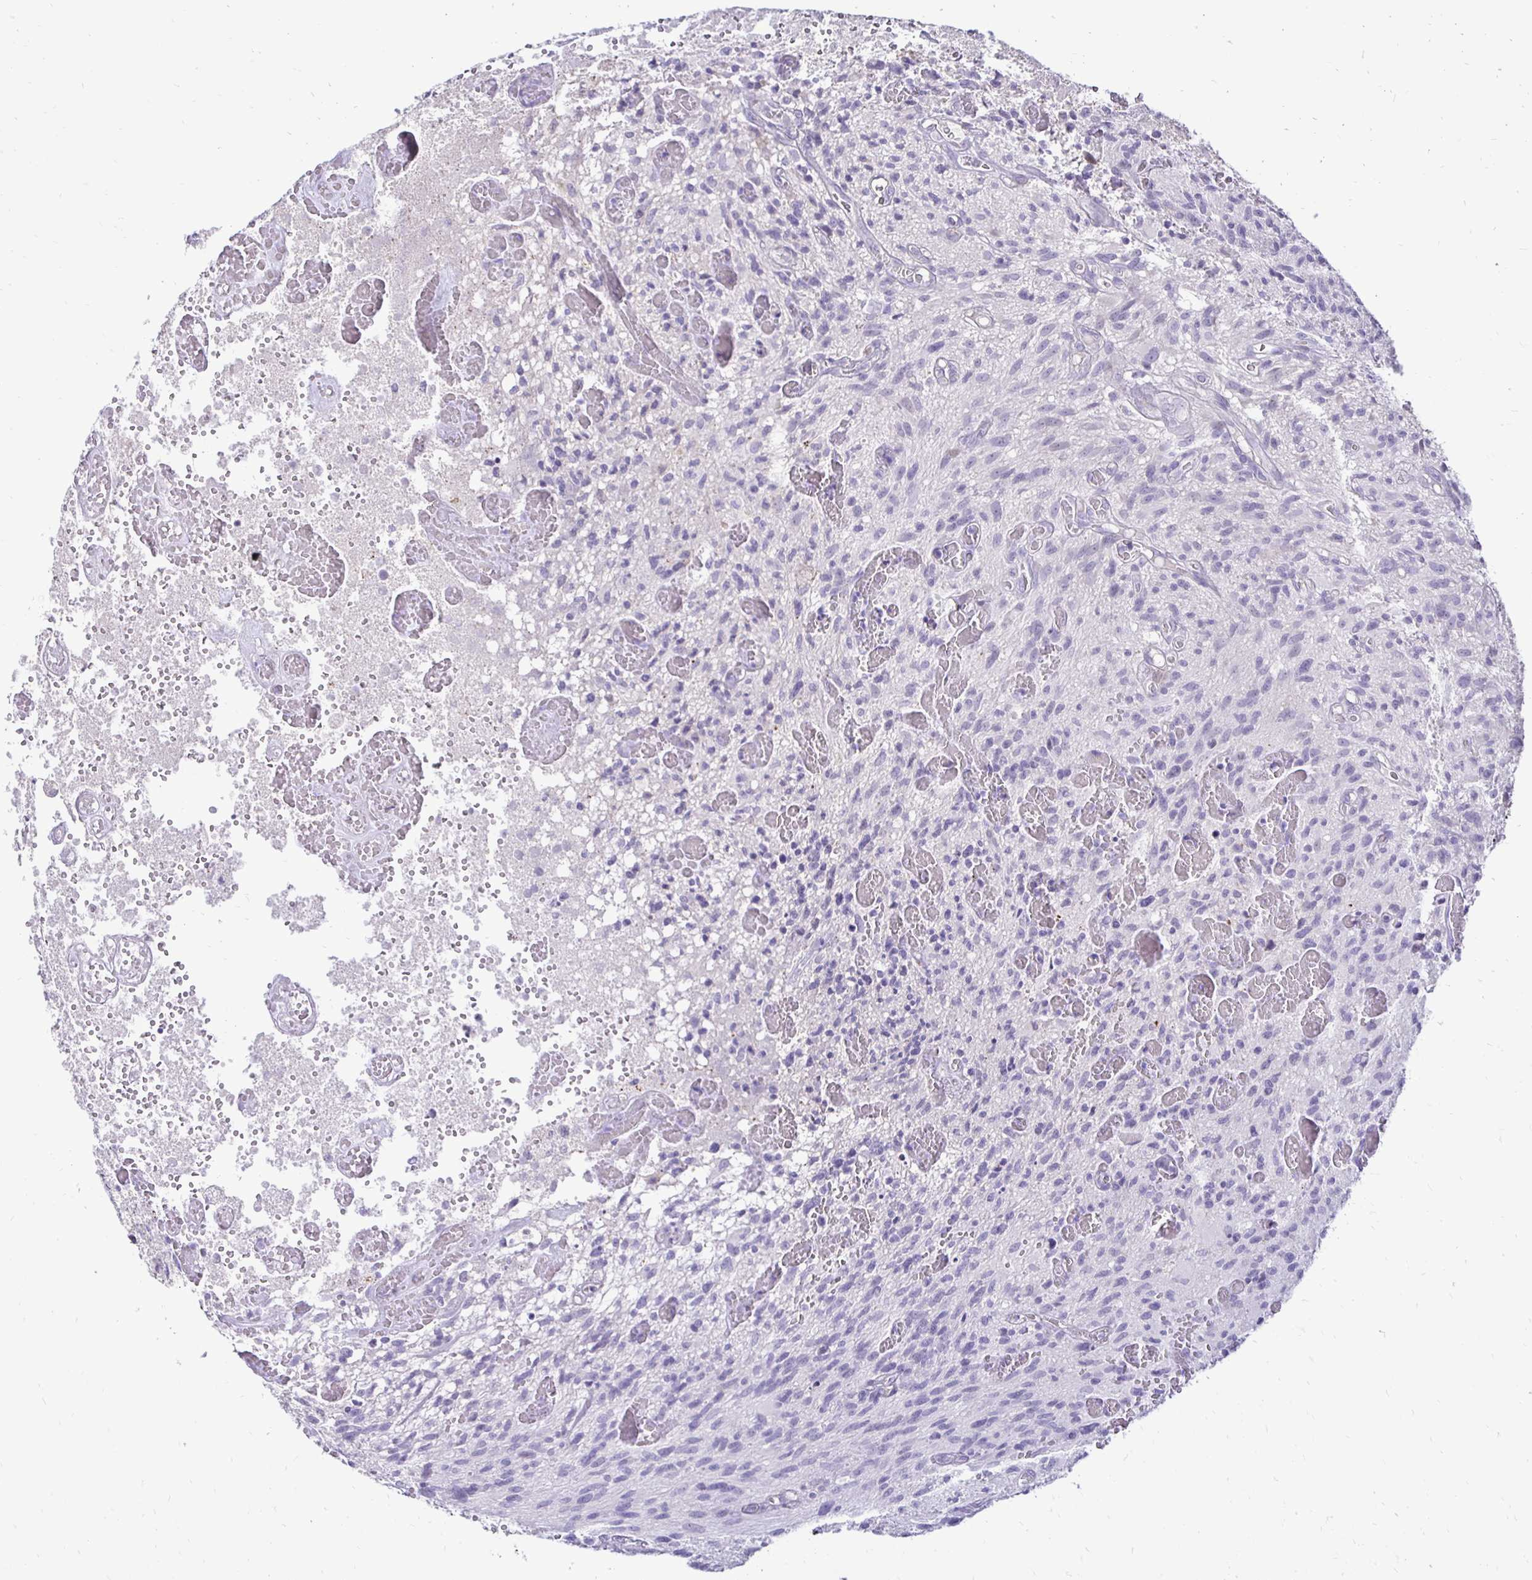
{"staining": {"intensity": "negative", "quantity": "none", "location": "none"}, "tissue": "glioma", "cell_type": "Tumor cells", "image_type": "cancer", "snomed": [{"axis": "morphology", "description": "Glioma, malignant, High grade"}, {"axis": "topography", "description": "Brain"}], "caption": "DAB (3,3'-diaminobenzidine) immunohistochemical staining of human malignant glioma (high-grade) displays no significant expression in tumor cells.", "gene": "GAS2", "patient": {"sex": "male", "age": 75}}